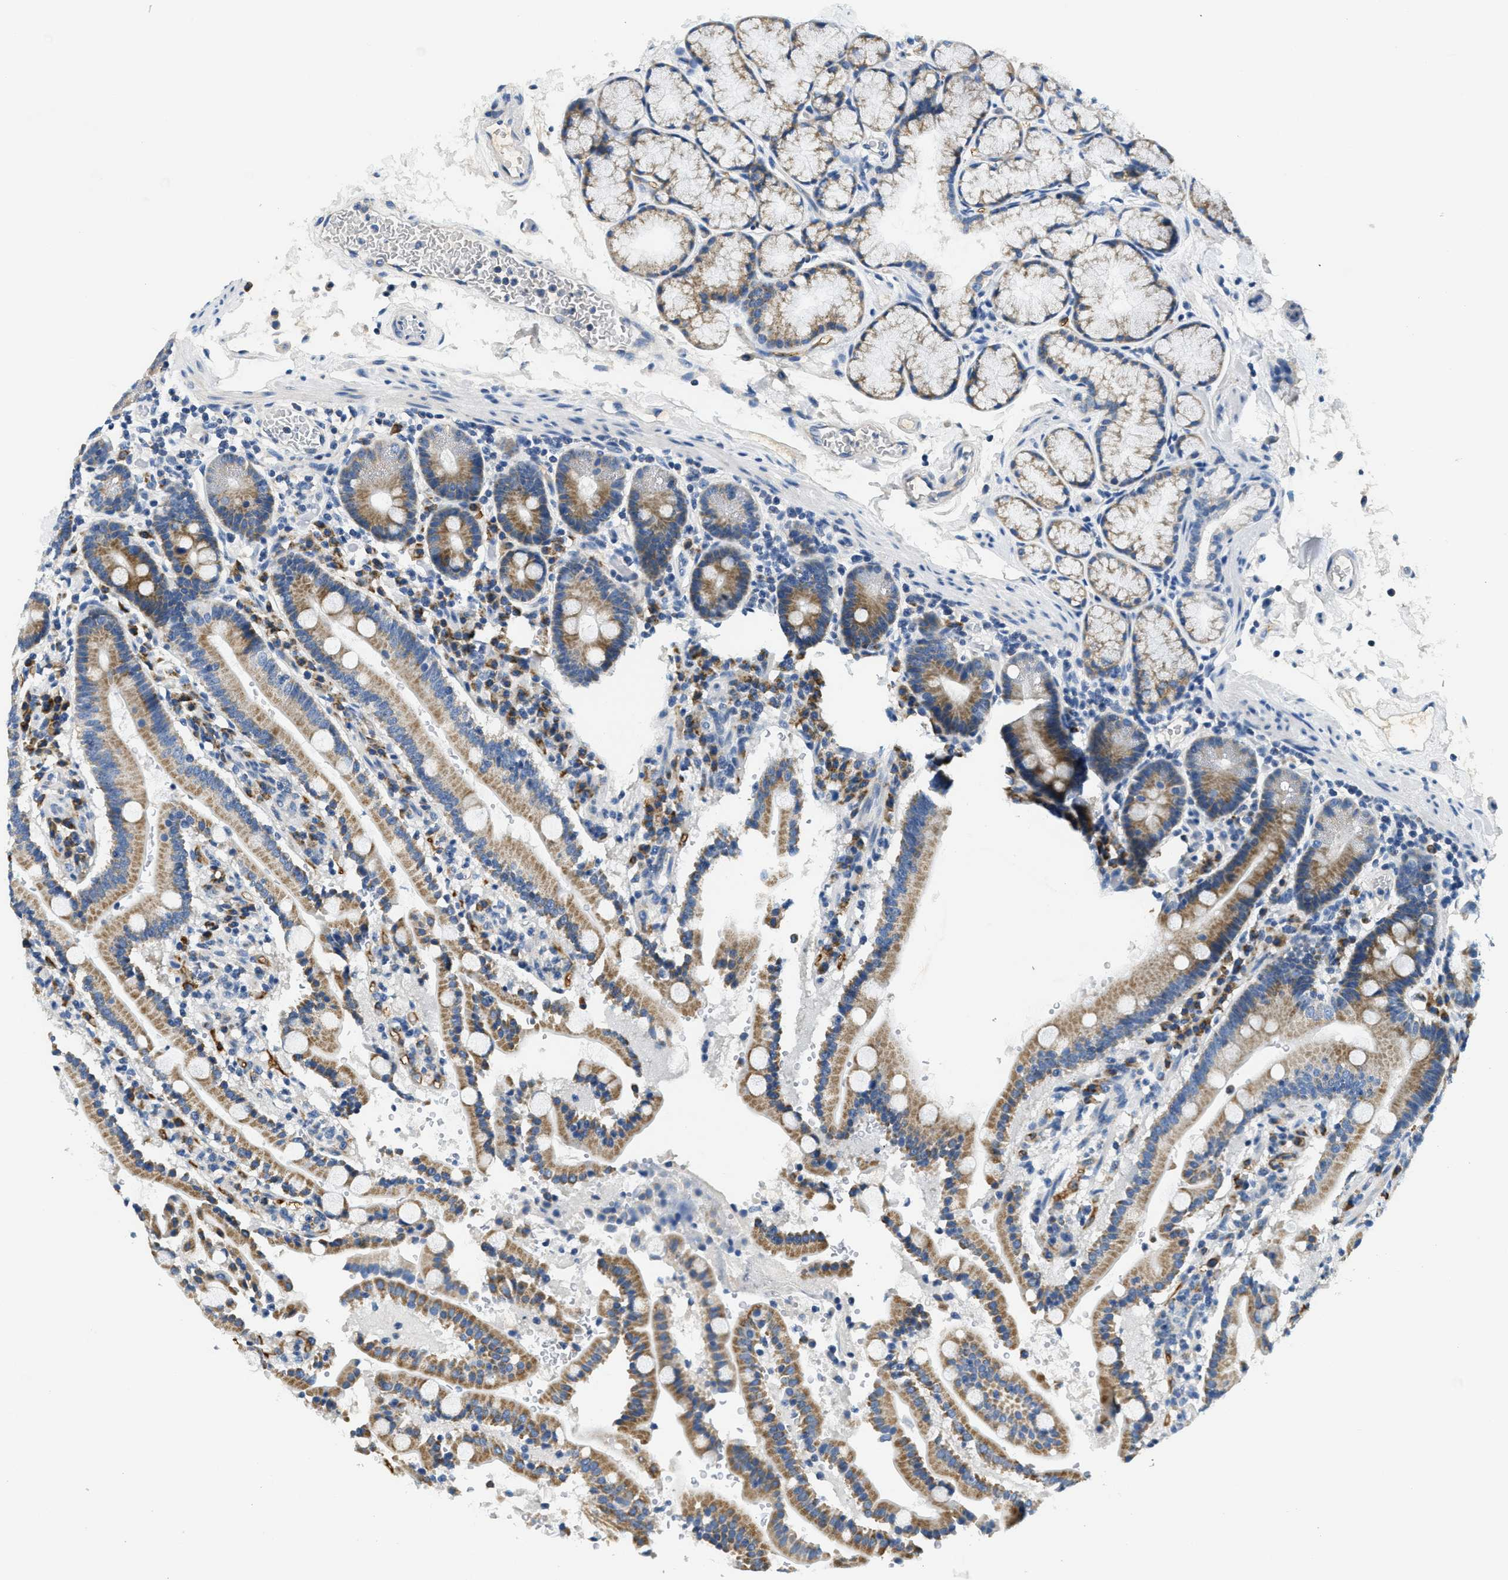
{"staining": {"intensity": "moderate", "quantity": ">75%", "location": "cytoplasmic/membranous"}, "tissue": "duodenum", "cell_type": "Glandular cells", "image_type": "normal", "snomed": [{"axis": "morphology", "description": "Normal tissue, NOS"}, {"axis": "topography", "description": "Small intestine, NOS"}], "caption": "Immunohistochemistry histopathology image of unremarkable human duodenum stained for a protein (brown), which shows medium levels of moderate cytoplasmic/membranous expression in approximately >75% of glandular cells.", "gene": "CA4", "patient": {"sex": "female", "age": 71}}